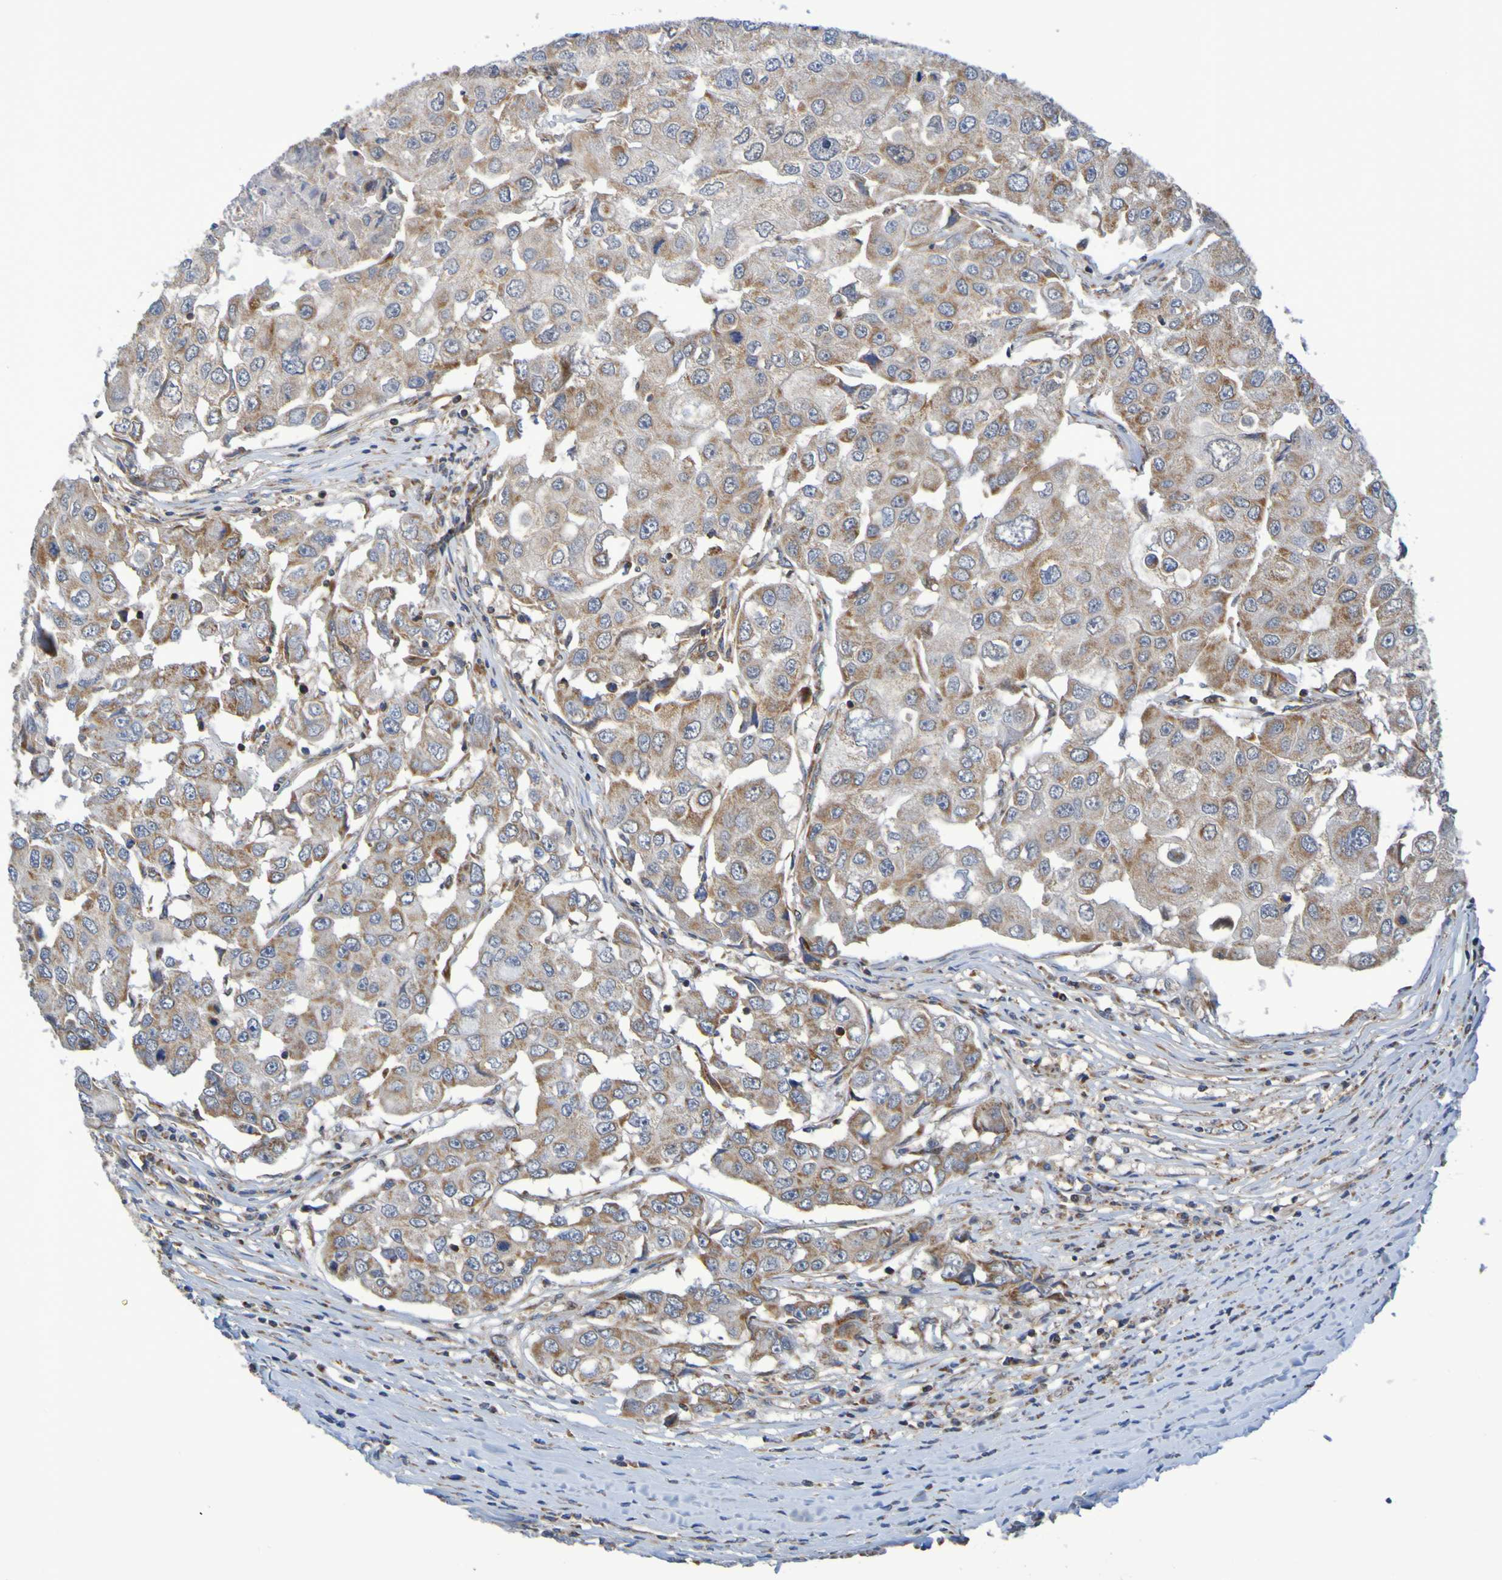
{"staining": {"intensity": "moderate", "quantity": ">75%", "location": "cytoplasmic/membranous"}, "tissue": "breast cancer", "cell_type": "Tumor cells", "image_type": "cancer", "snomed": [{"axis": "morphology", "description": "Duct carcinoma"}, {"axis": "topography", "description": "Breast"}], "caption": "Tumor cells demonstrate moderate cytoplasmic/membranous expression in approximately >75% of cells in breast cancer (infiltrating ductal carcinoma).", "gene": "CCDC51", "patient": {"sex": "female", "age": 27}}